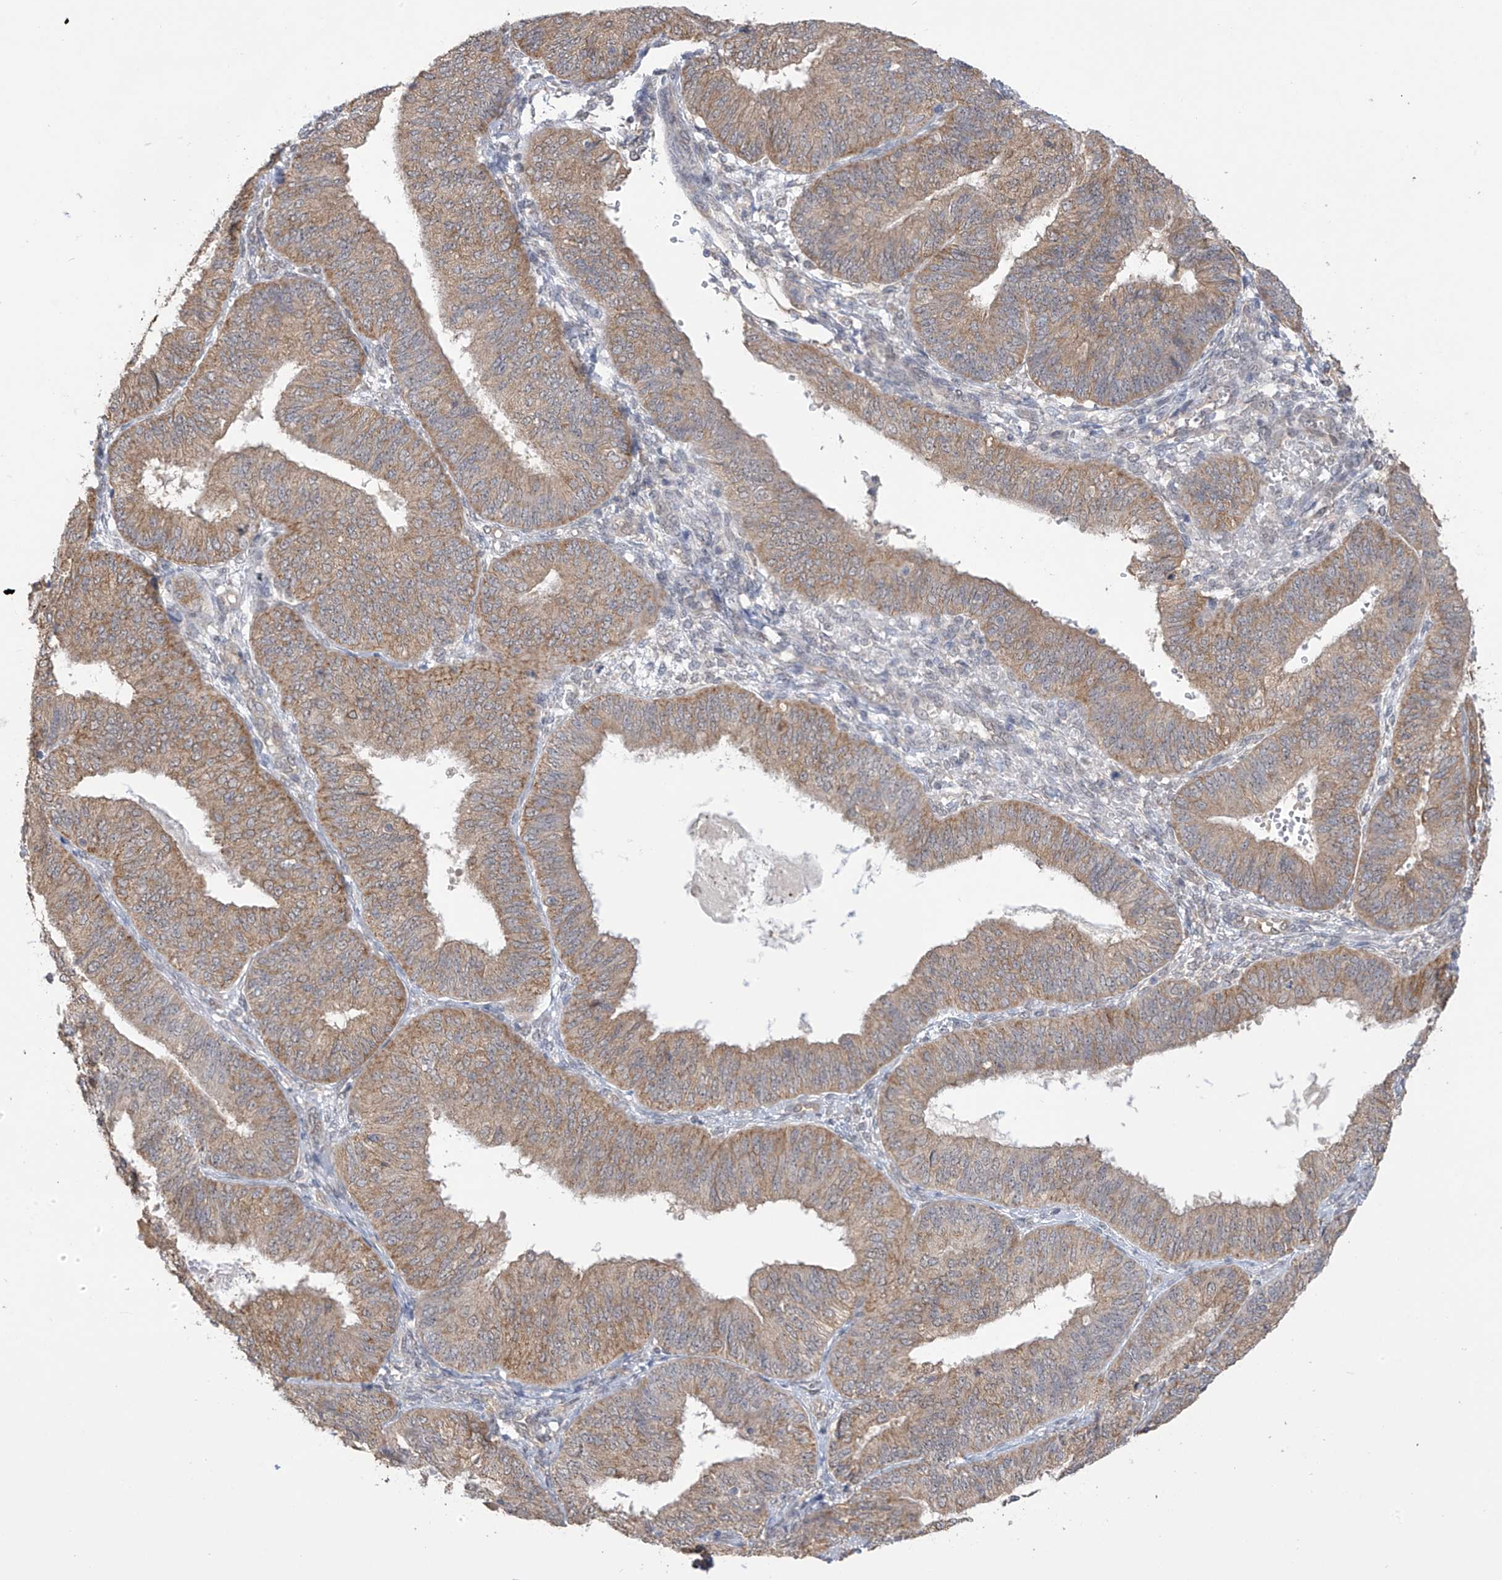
{"staining": {"intensity": "moderate", "quantity": ">75%", "location": "cytoplasmic/membranous"}, "tissue": "endometrial cancer", "cell_type": "Tumor cells", "image_type": "cancer", "snomed": [{"axis": "morphology", "description": "Adenocarcinoma, NOS"}, {"axis": "topography", "description": "Endometrium"}], "caption": "DAB (3,3'-diaminobenzidine) immunohistochemical staining of human endometrial cancer (adenocarcinoma) displays moderate cytoplasmic/membranous protein positivity in about >75% of tumor cells. (IHC, brightfield microscopy, high magnification).", "gene": "KIAA1522", "patient": {"sex": "female", "age": 58}}